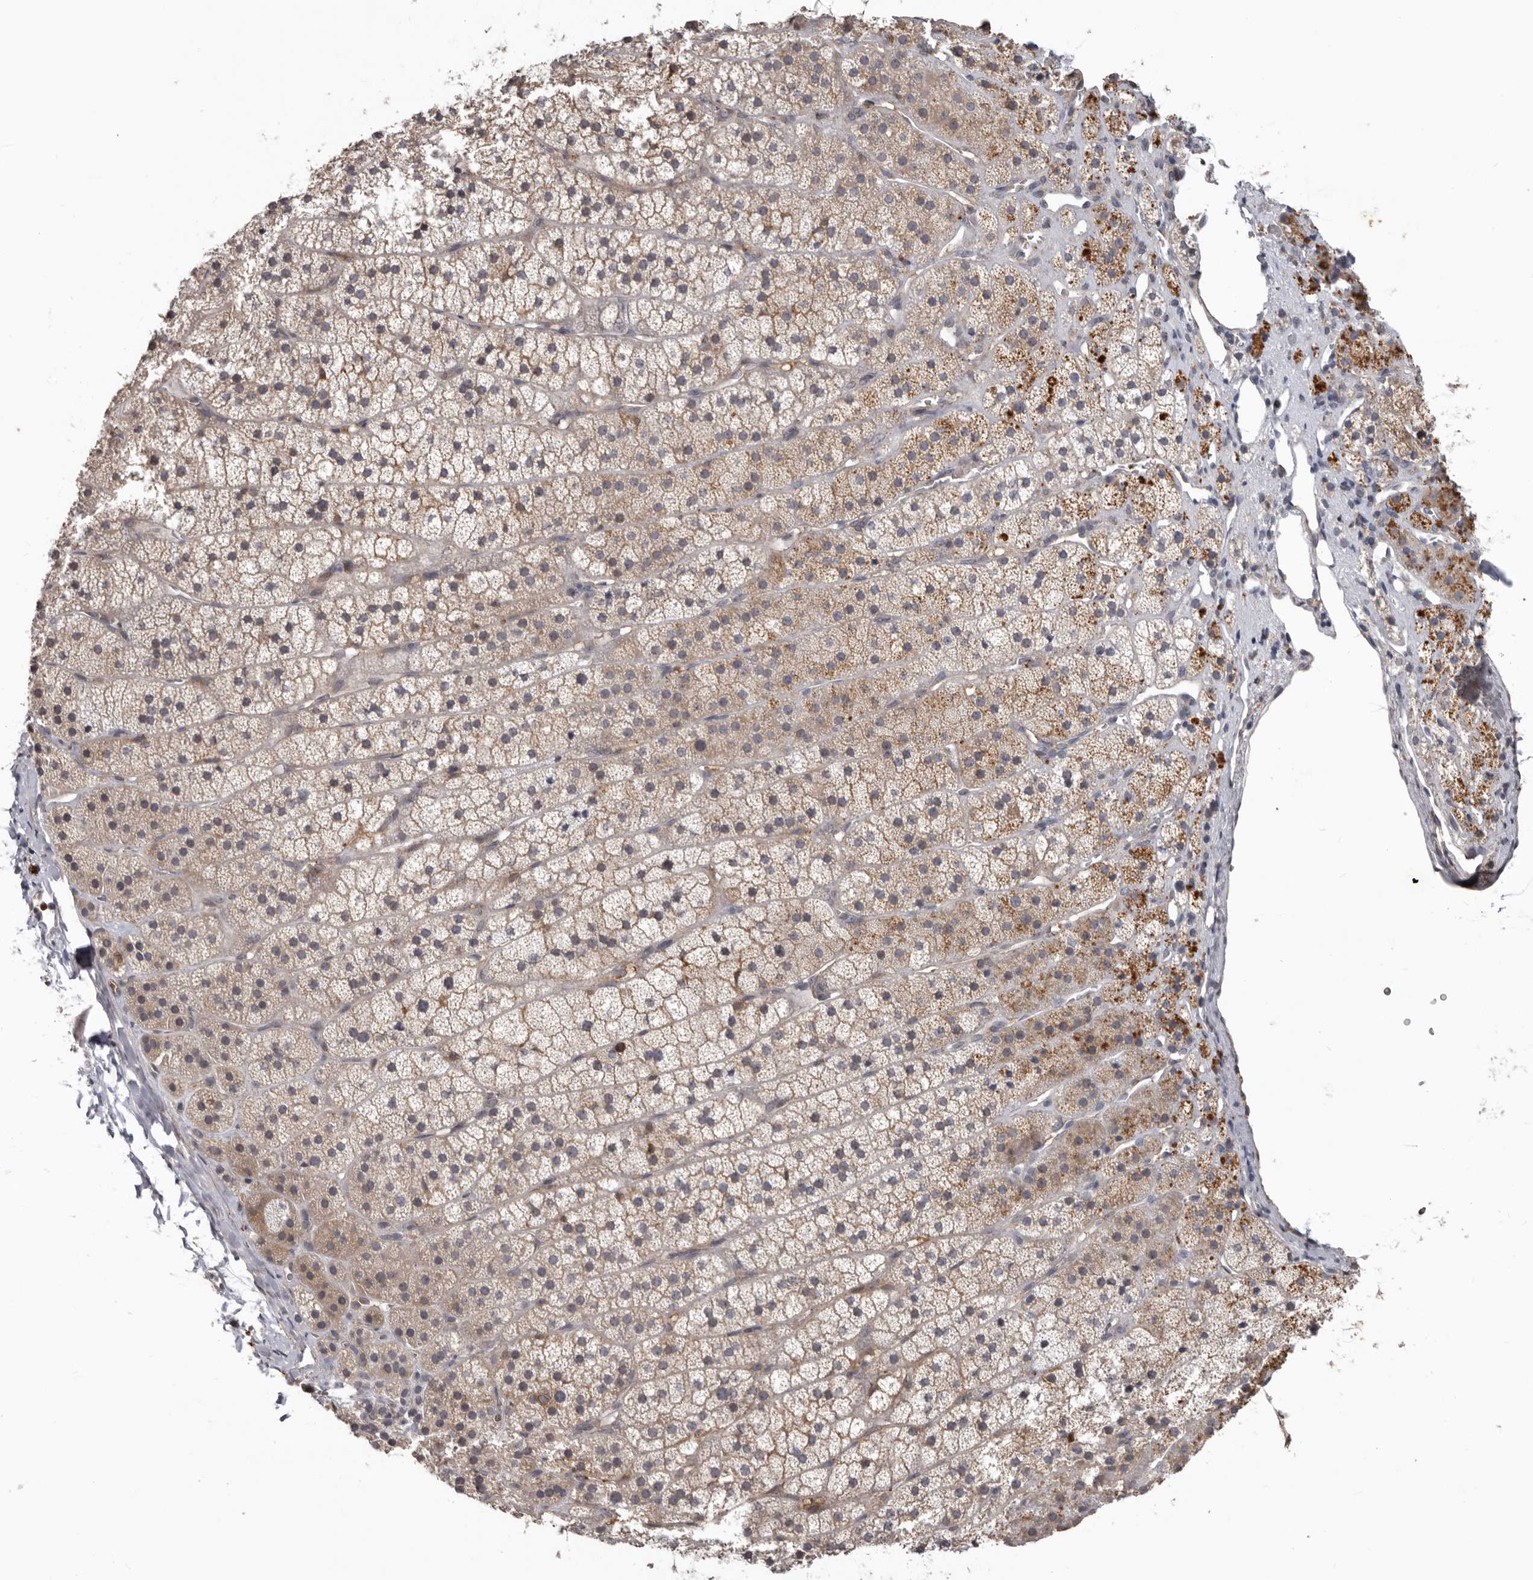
{"staining": {"intensity": "weak", "quantity": "25%-75%", "location": "cytoplasmic/membranous"}, "tissue": "adrenal gland", "cell_type": "Glandular cells", "image_type": "normal", "snomed": [{"axis": "morphology", "description": "Normal tissue, NOS"}, {"axis": "topography", "description": "Adrenal gland"}], "caption": "Unremarkable adrenal gland demonstrates weak cytoplasmic/membranous staining in about 25%-75% of glandular cells, visualized by immunohistochemistry.", "gene": "CDCA8", "patient": {"sex": "female", "age": 44}}